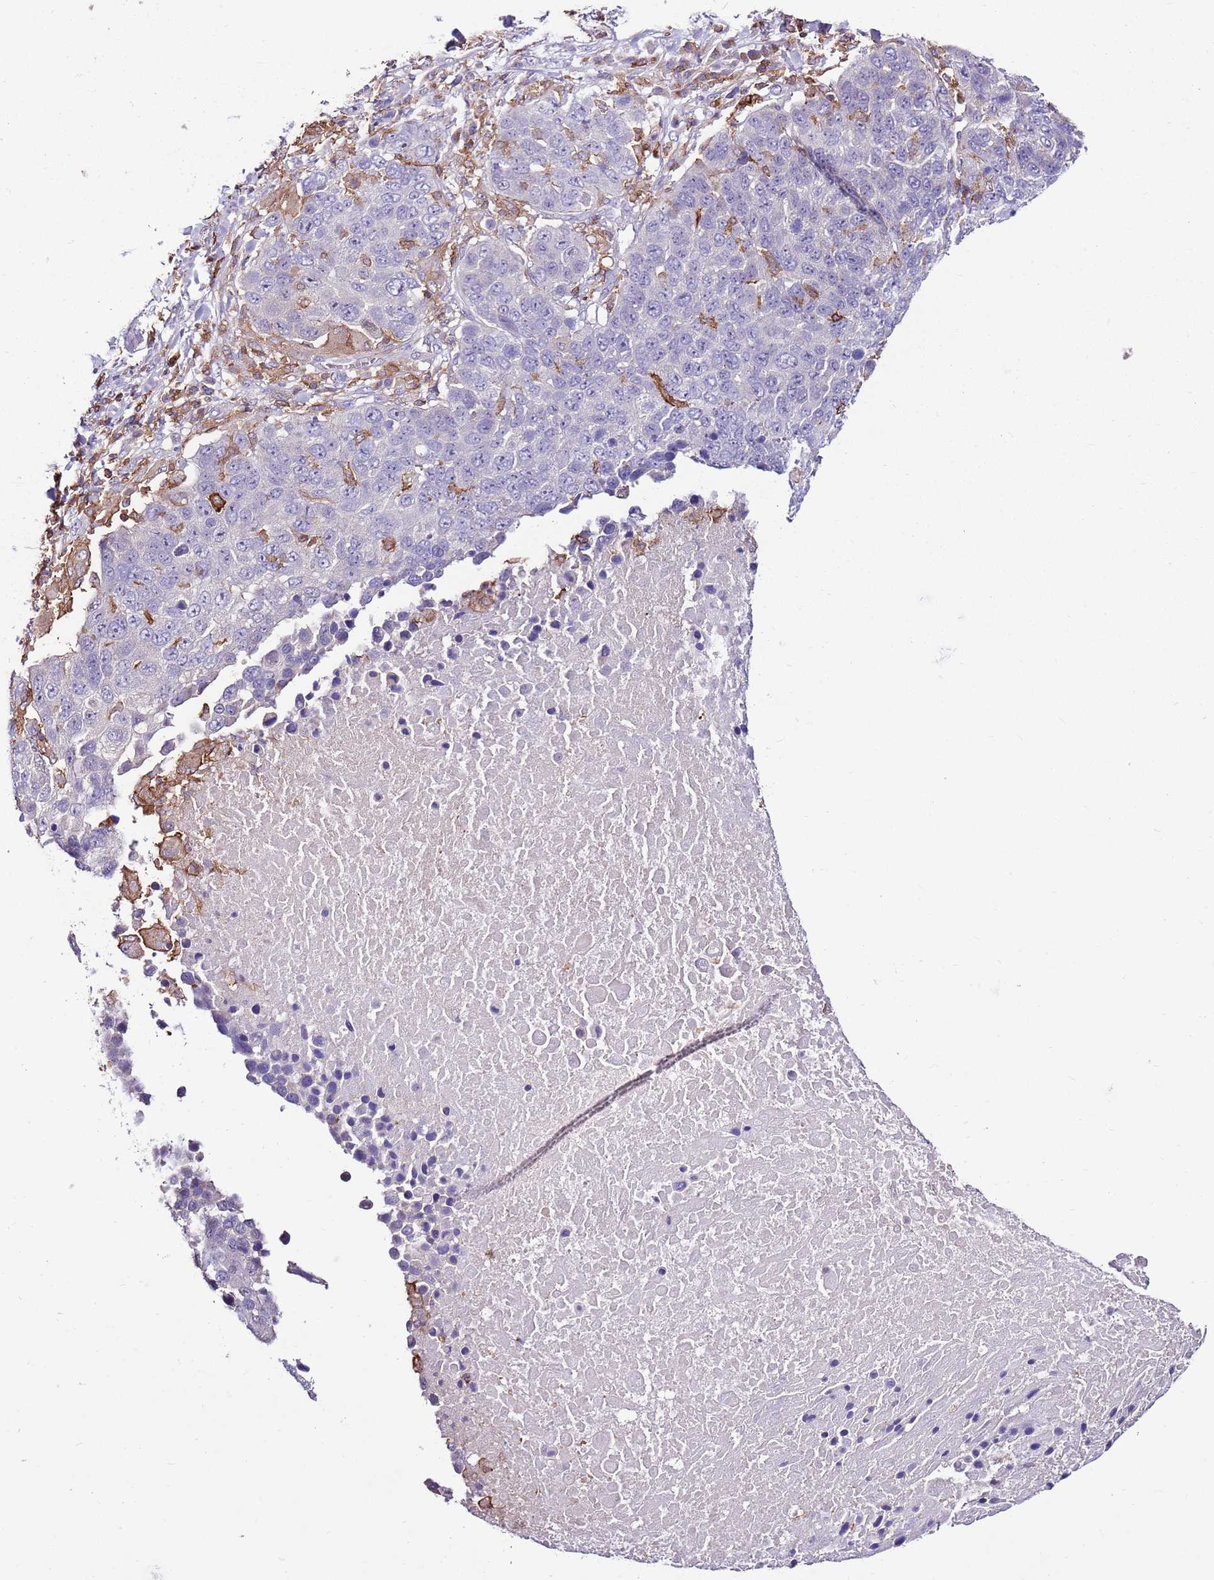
{"staining": {"intensity": "negative", "quantity": "none", "location": "none"}, "tissue": "lung cancer", "cell_type": "Tumor cells", "image_type": "cancer", "snomed": [{"axis": "morphology", "description": "Normal tissue, NOS"}, {"axis": "morphology", "description": "Squamous cell carcinoma, NOS"}, {"axis": "topography", "description": "Lymph node"}, {"axis": "topography", "description": "Lung"}], "caption": "Immunohistochemistry (IHC) image of lung cancer (squamous cell carcinoma) stained for a protein (brown), which shows no positivity in tumor cells.", "gene": "ZSWIM1", "patient": {"sex": "male", "age": 66}}